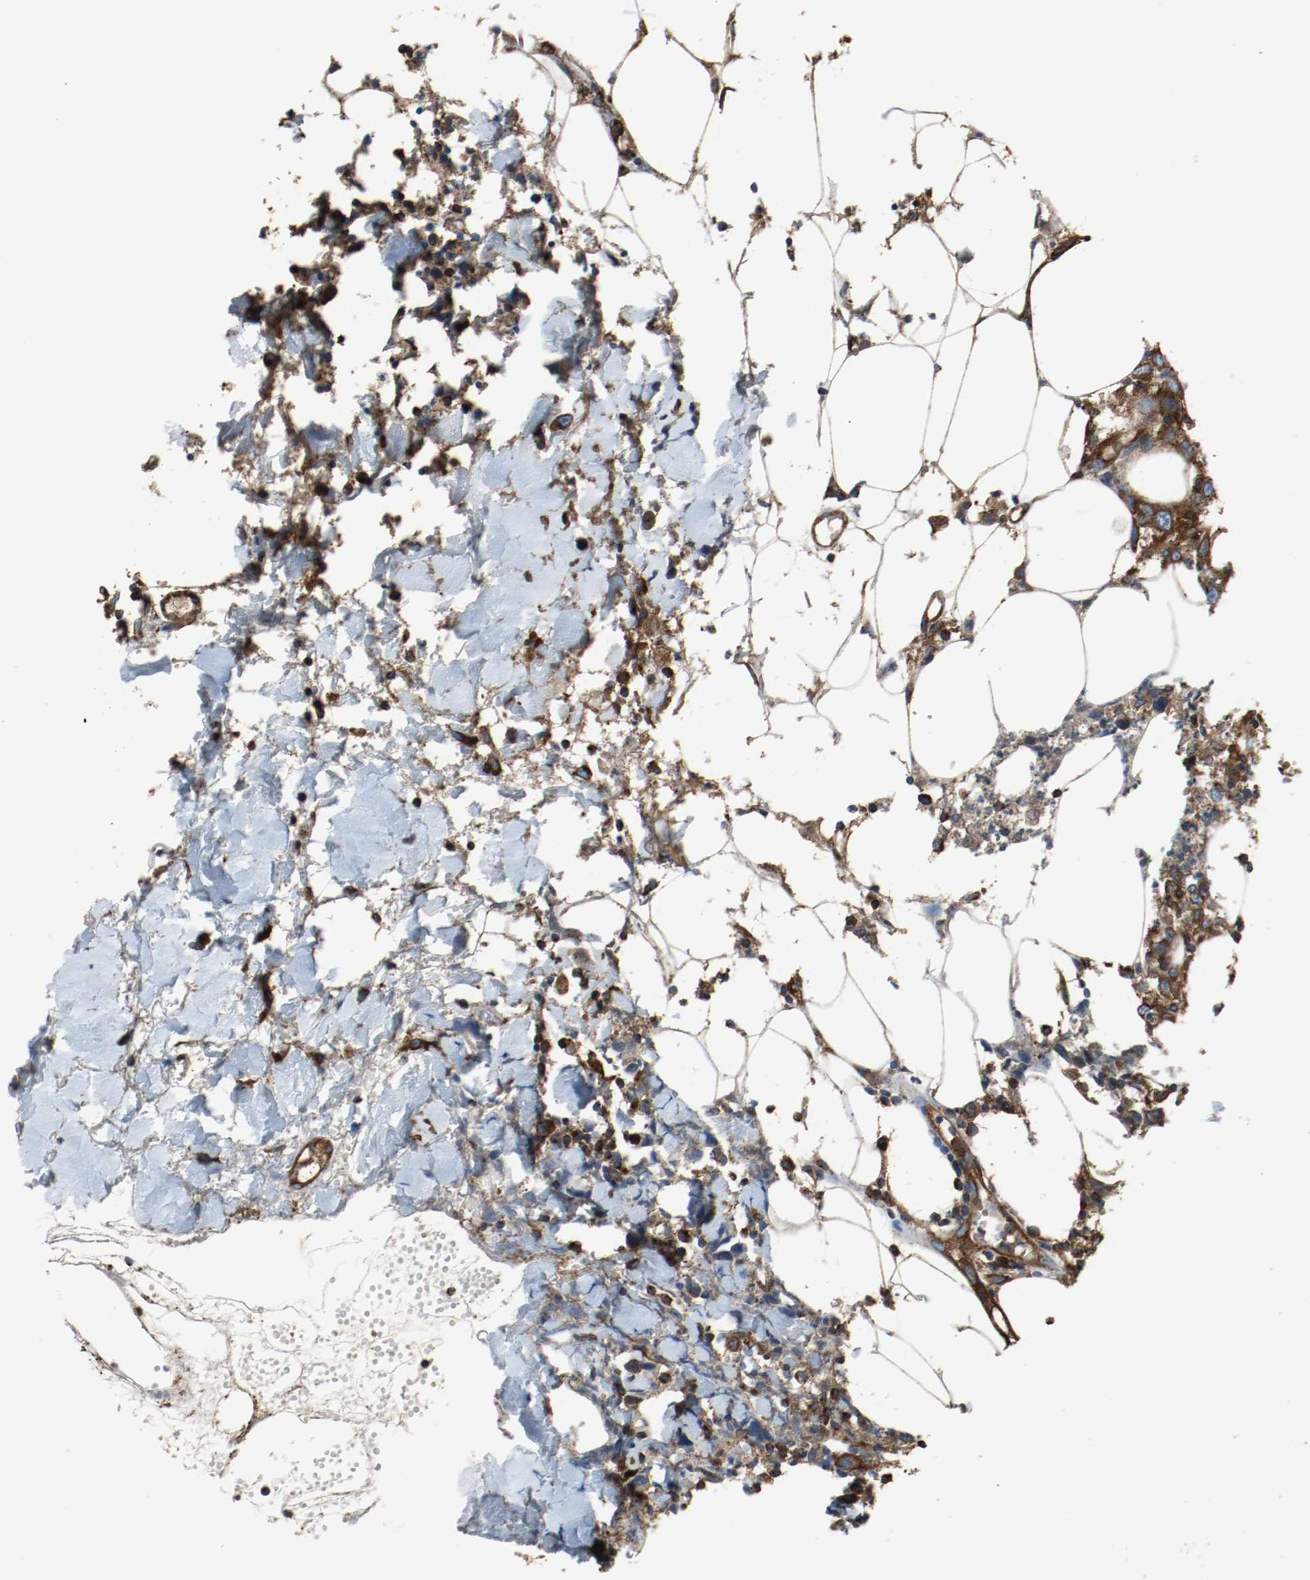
{"staining": {"intensity": "strong", "quantity": ">75%", "location": "cytoplasmic/membranous"}, "tissue": "thyroid cancer", "cell_type": "Tumor cells", "image_type": "cancer", "snomed": [{"axis": "morphology", "description": "Carcinoma, NOS"}, {"axis": "topography", "description": "Thyroid gland"}], "caption": "Thyroid cancer (carcinoma) stained for a protein (brown) demonstrates strong cytoplasmic/membranous positive staining in about >75% of tumor cells.", "gene": "TUBA3D", "patient": {"sex": "female", "age": 77}}